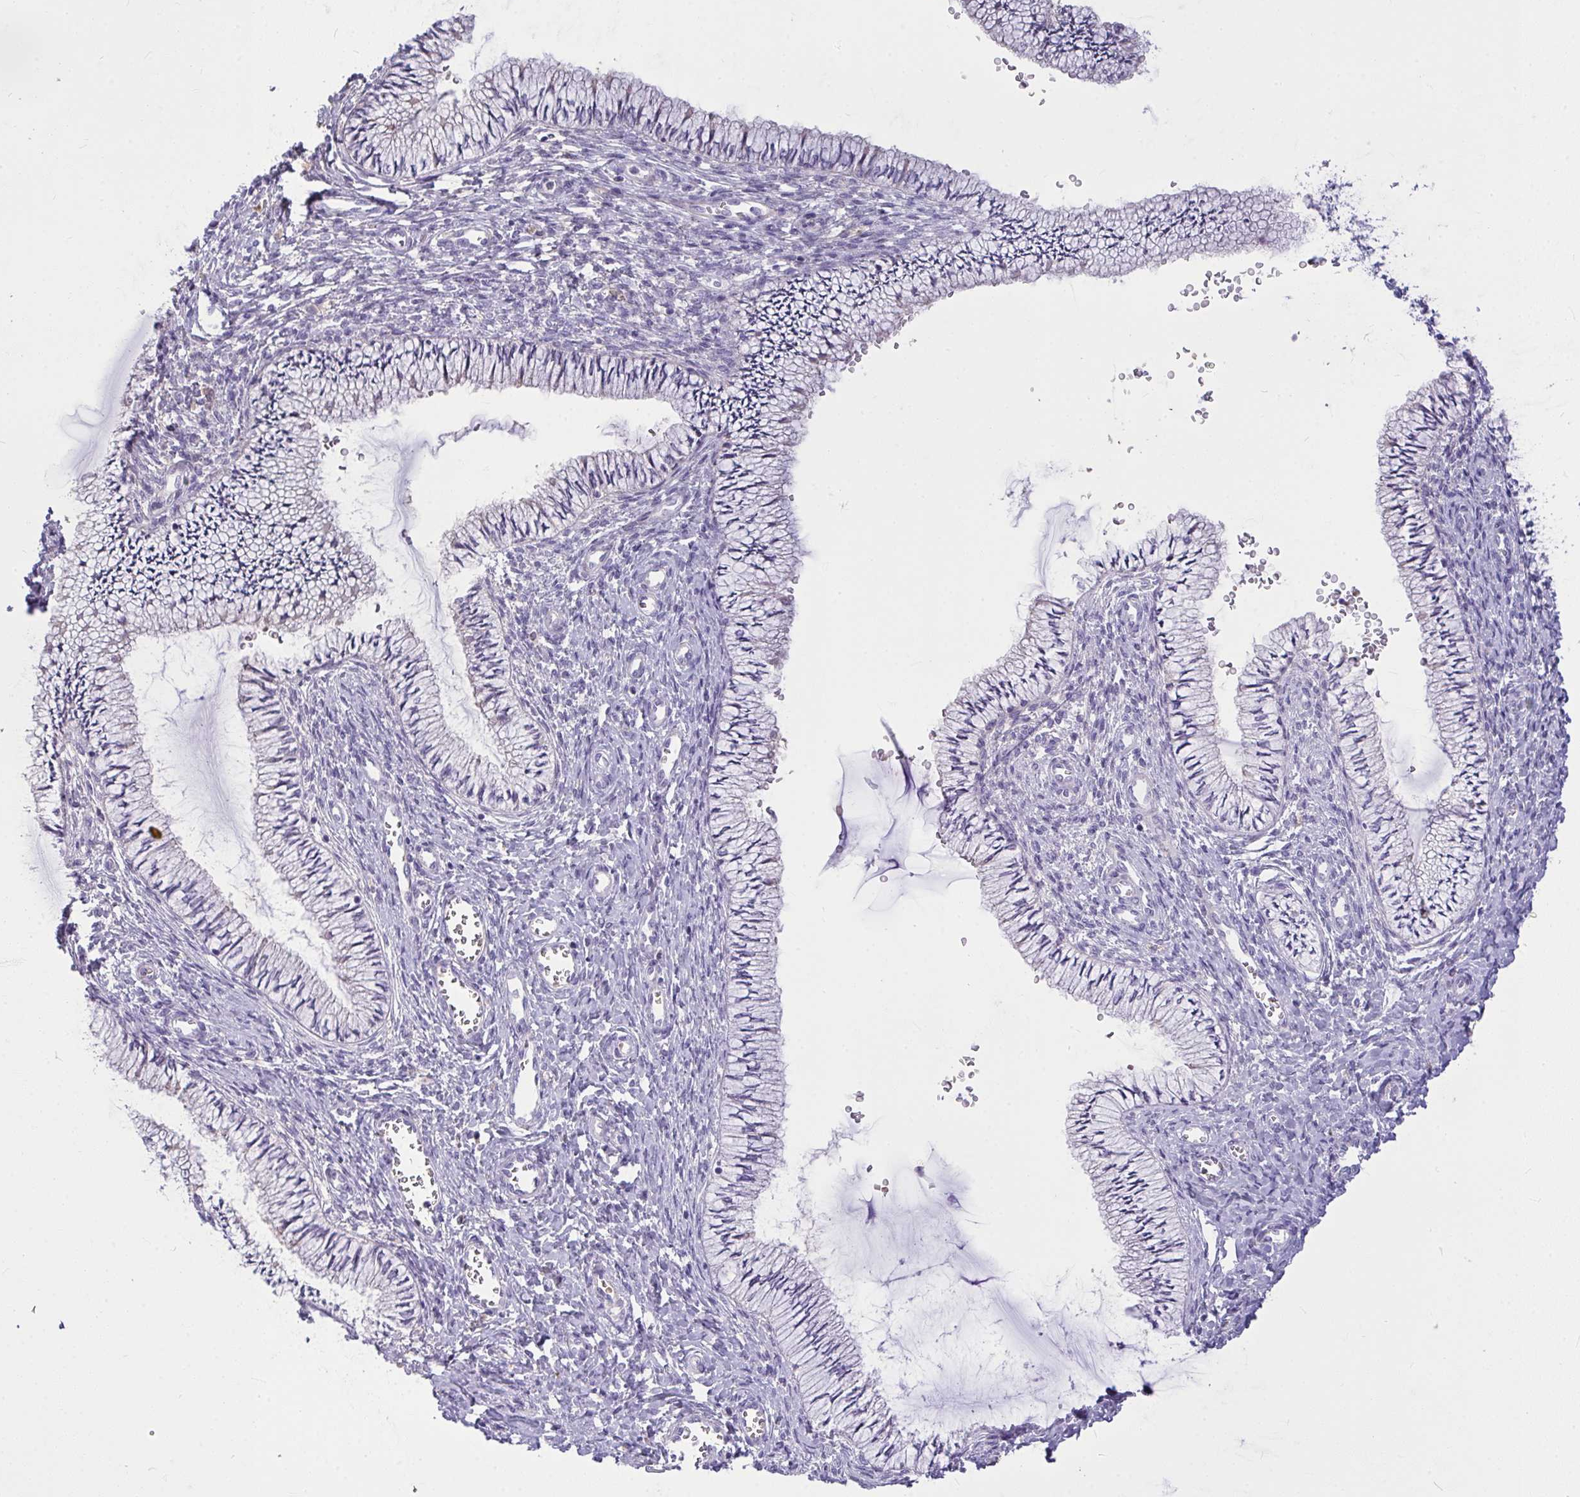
{"staining": {"intensity": "negative", "quantity": "none", "location": "none"}, "tissue": "cervix", "cell_type": "Glandular cells", "image_type": "normal", "snomed": [{"axis": "morphology", "description": "Normal tissue, NOS"}, {"axis": "topography", "description": "Cervix"}], "caption": "Immunohistochemistry of unremarkable human cervix reveals no positivity in glandular cells.", "gene": "MOCS1", "patient": {"sex": "female", "age": 24}}